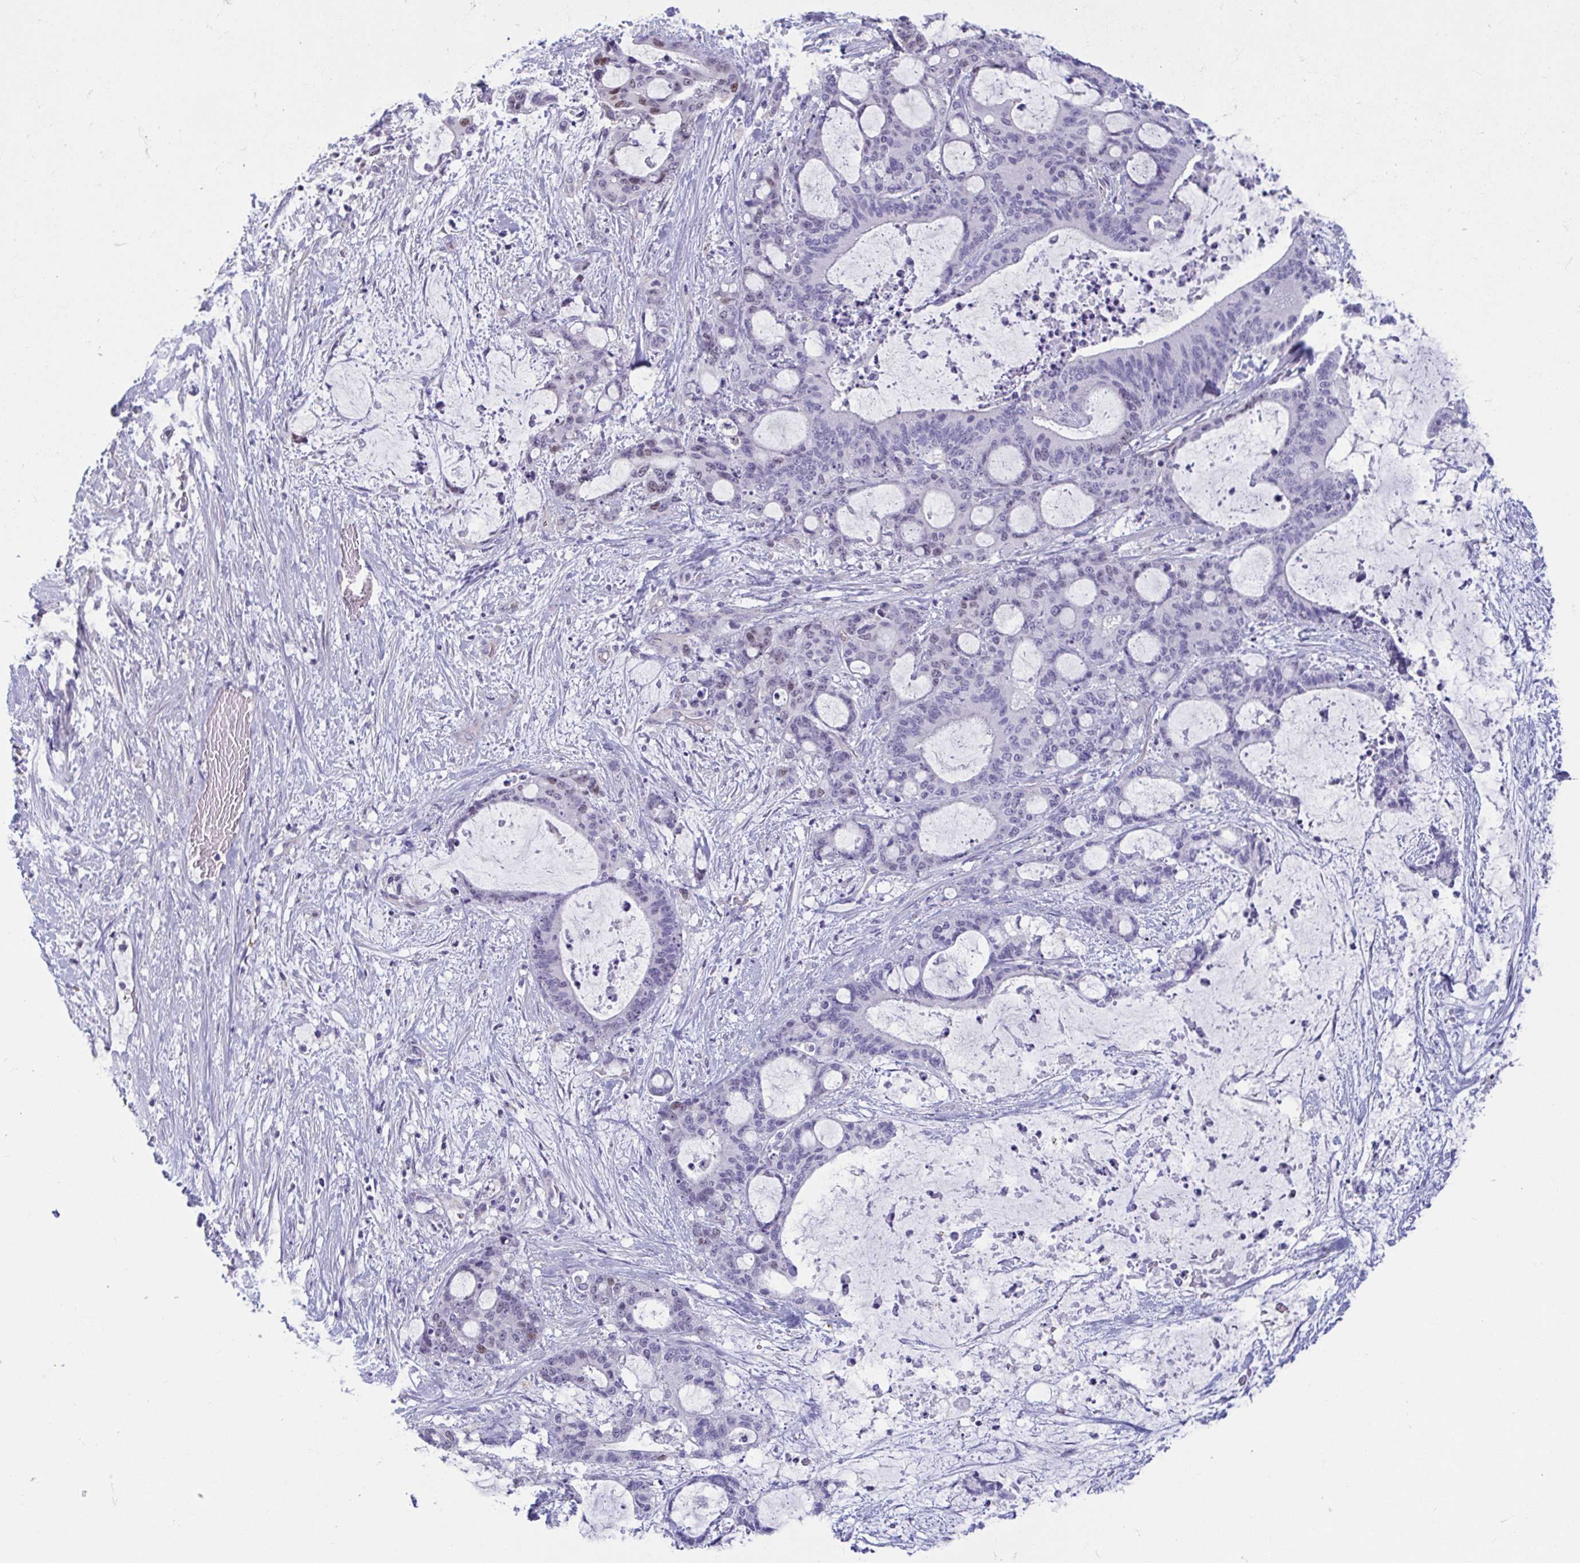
{"staining": {"intensity": "negative", "quantity": "none", "location": "none"}, "tissue": "liver cancer", "cell_type": "Tumor cells", "image_type": "cancer", "snomed": [{"axis": "morphology", "description": "Normal tissue, NOS"}, {"axis": "morphology", "description": "Cholangiocarcinoma"}, {"axis": "topography", "description": "Liver"}, {"axis": "topography", "description": "Peripheral nerve tissue"}], "caption": "IHC micrograph of cholangiocarcinoma (liver) stained for a protein (brown), which shows no staining in tumor cells.", "gene": "MORC4", "patient": {"sex": "female", "age": 73}}